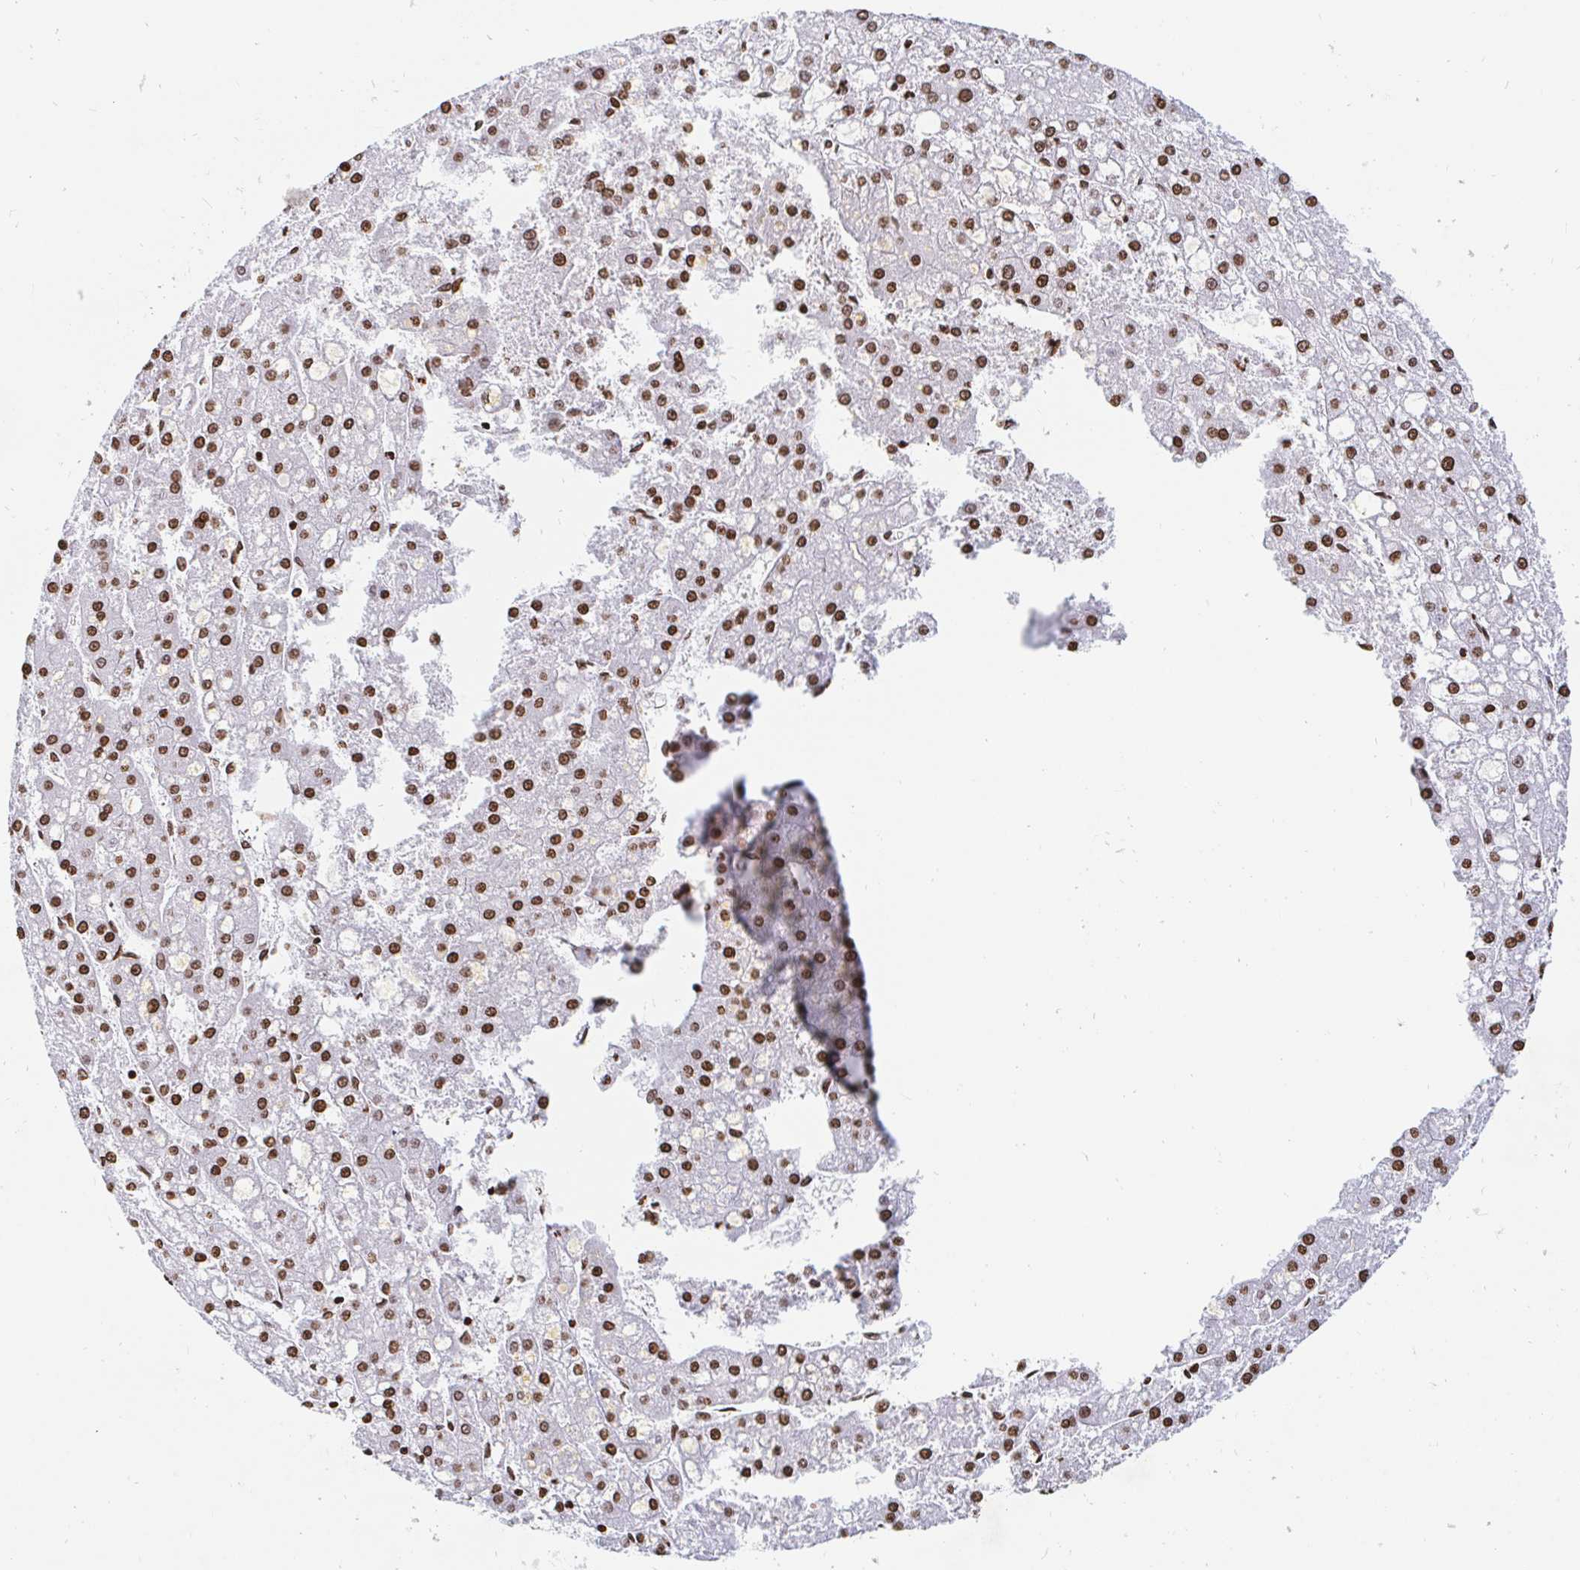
{"staining": {"intensity": "moderate", "quantity": ">75%", "location": "nuclear"}, "tissue": "liver cancer", "cell_type": "Tumor cells", "image_type": "cancer", "snomed": [{"axis": "morphology", "description": "Carcinoma, Hepatocellular, NOS"}, {"axis": "topography", "description": "Liver"}], "caption": "Liver hepatocellular carcinoma tissue shows moderate nuclear expression in about >75% of tumor cells, visualized by immunohistochemistry.", "gene": "HOXC10", "patient": {"sex": "male", "age": 67}}